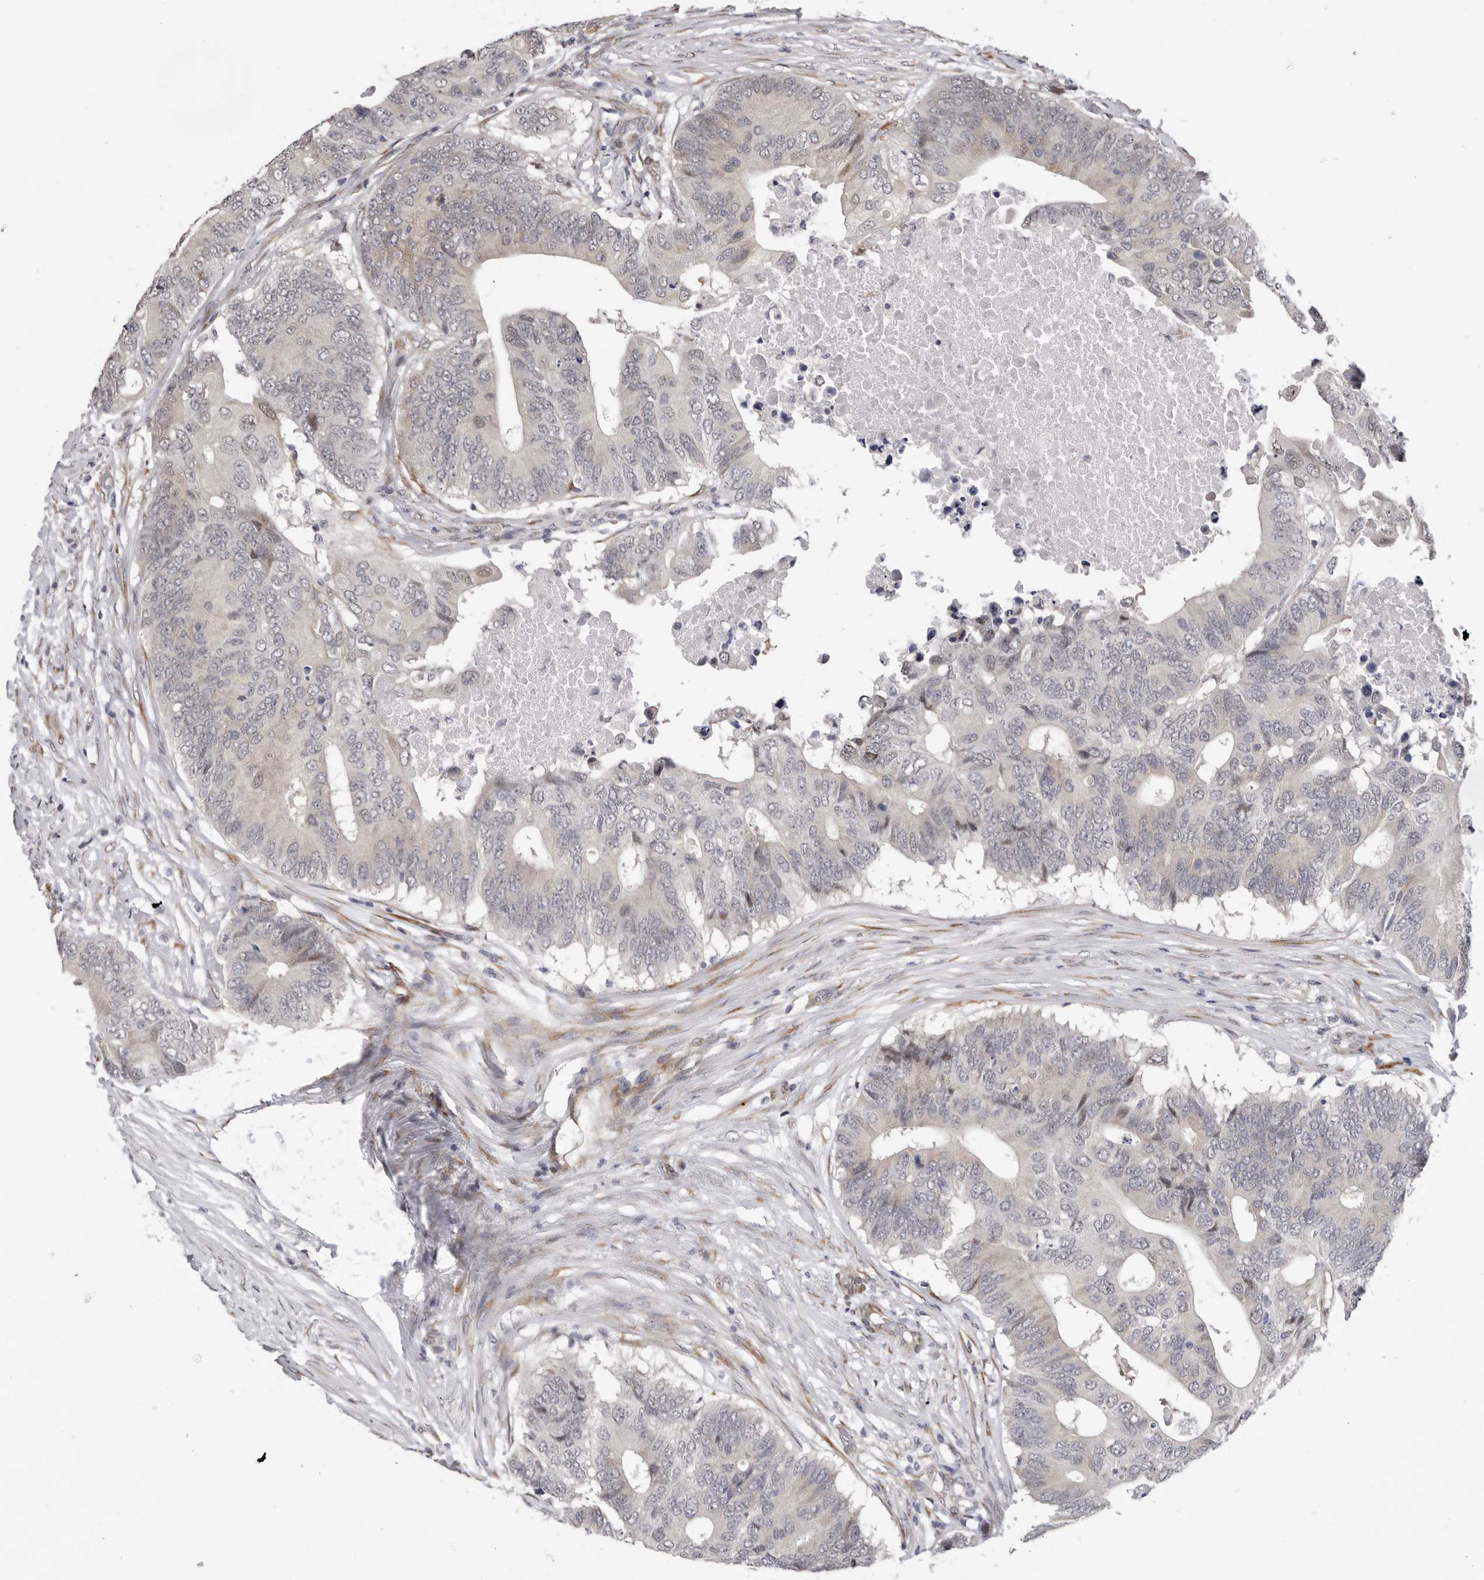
{"staining": {"intensity": "weak", "quantity": "<25%", "location": "nuclear"}, "tissue": "colorectal cancer", "cell_type": "Tumor cells", "image_type": "cancer", "snomed": [{"axis": "morphology", "description": "Adenocarcinoma, NOS"}, {"axis": "topography", "description": "Colon"}], "caption": "Colorectal cancer stained for a protein using immunohistochemistry (IHC) exhibits no staining tumor cells.", "gene": "RALGPS2", "patient": {"sex": "male", "age": 71}}